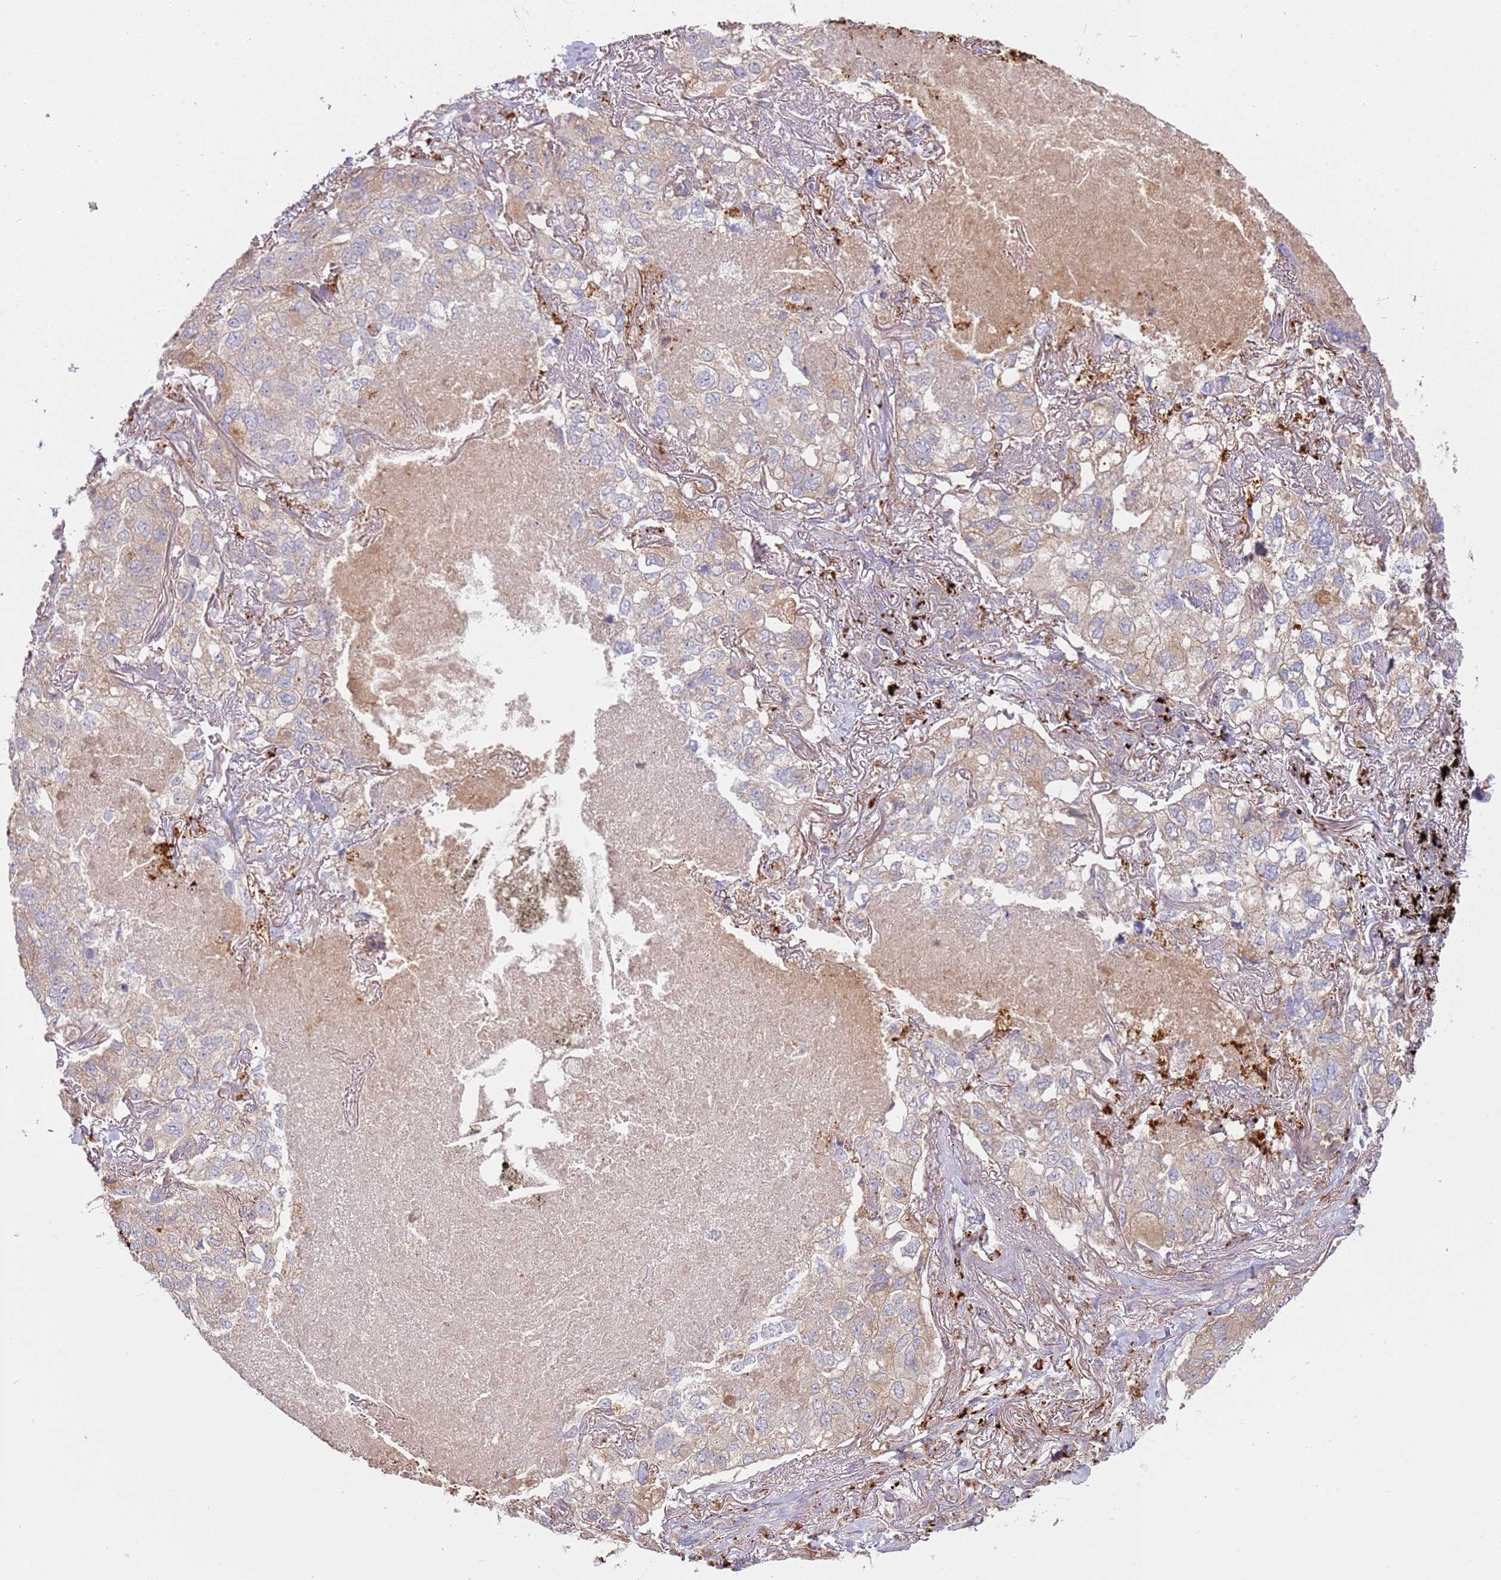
{"staining": {"intensity": "weak", "quantity": "25%-75%", "location": "cytoplasmic/membranous"}, "tissue": "lung cancer", "cell_type": "Tumor cells", "image_type": "cancer", "snomed": [{"axis": "morphology", "description": "Adenocarcinoma, NOS"}, {"axis": "topography", "description": "Lung"}], "caption": "About 25%-75% of tumor cells in human adenocarcinoma (lung) exhibit weak cytoplasmic/membranous protein positivity as visualized by brown immunohistochemical staining.", "gene": "TMEM229B", "patient": {"sex": "male", "age": 65}}